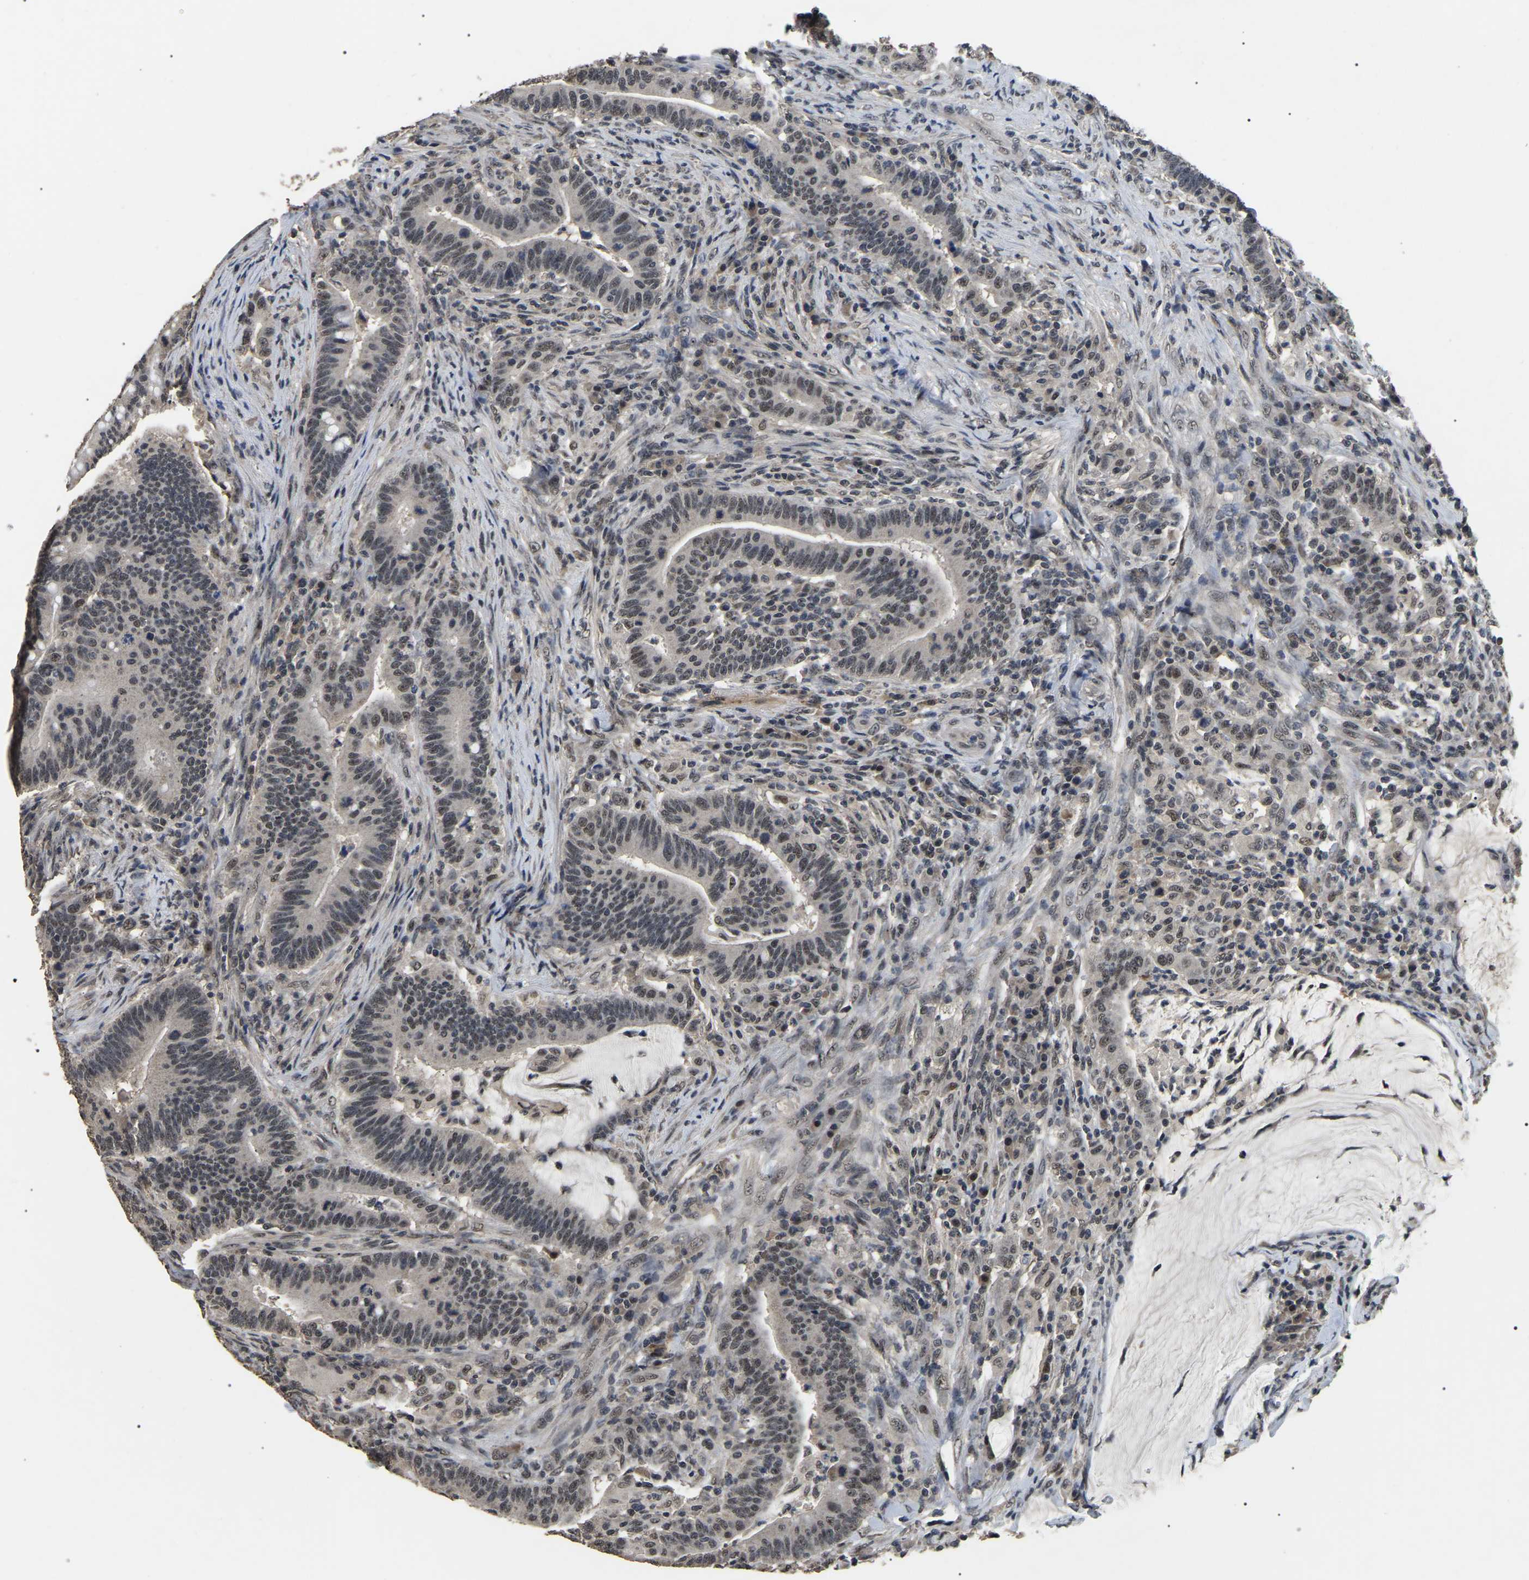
{"staining": {"intensity": "weak", "quantity": "25%-75%", "location": "nuclear"}, "tissue": "colorectal cancer", "cell_type": "Tumor cells", "image_type": "cancer", "snomed": [{"axis": "morphology", "description": "Normal tissue, NOS"}, {"axis": "morphology", "description": "Adenocarcinoma, NOS"}, {"axis": "topography", "description": "Colon"}], "caption": "This is an image of immunohistochemistry staining of colorectal cancer (adenocarcinoma), which shows weak staining in the nuclear of tumor cells.", "gene": "PPM1E", "patient": {"sex": "female", "age": 66}}